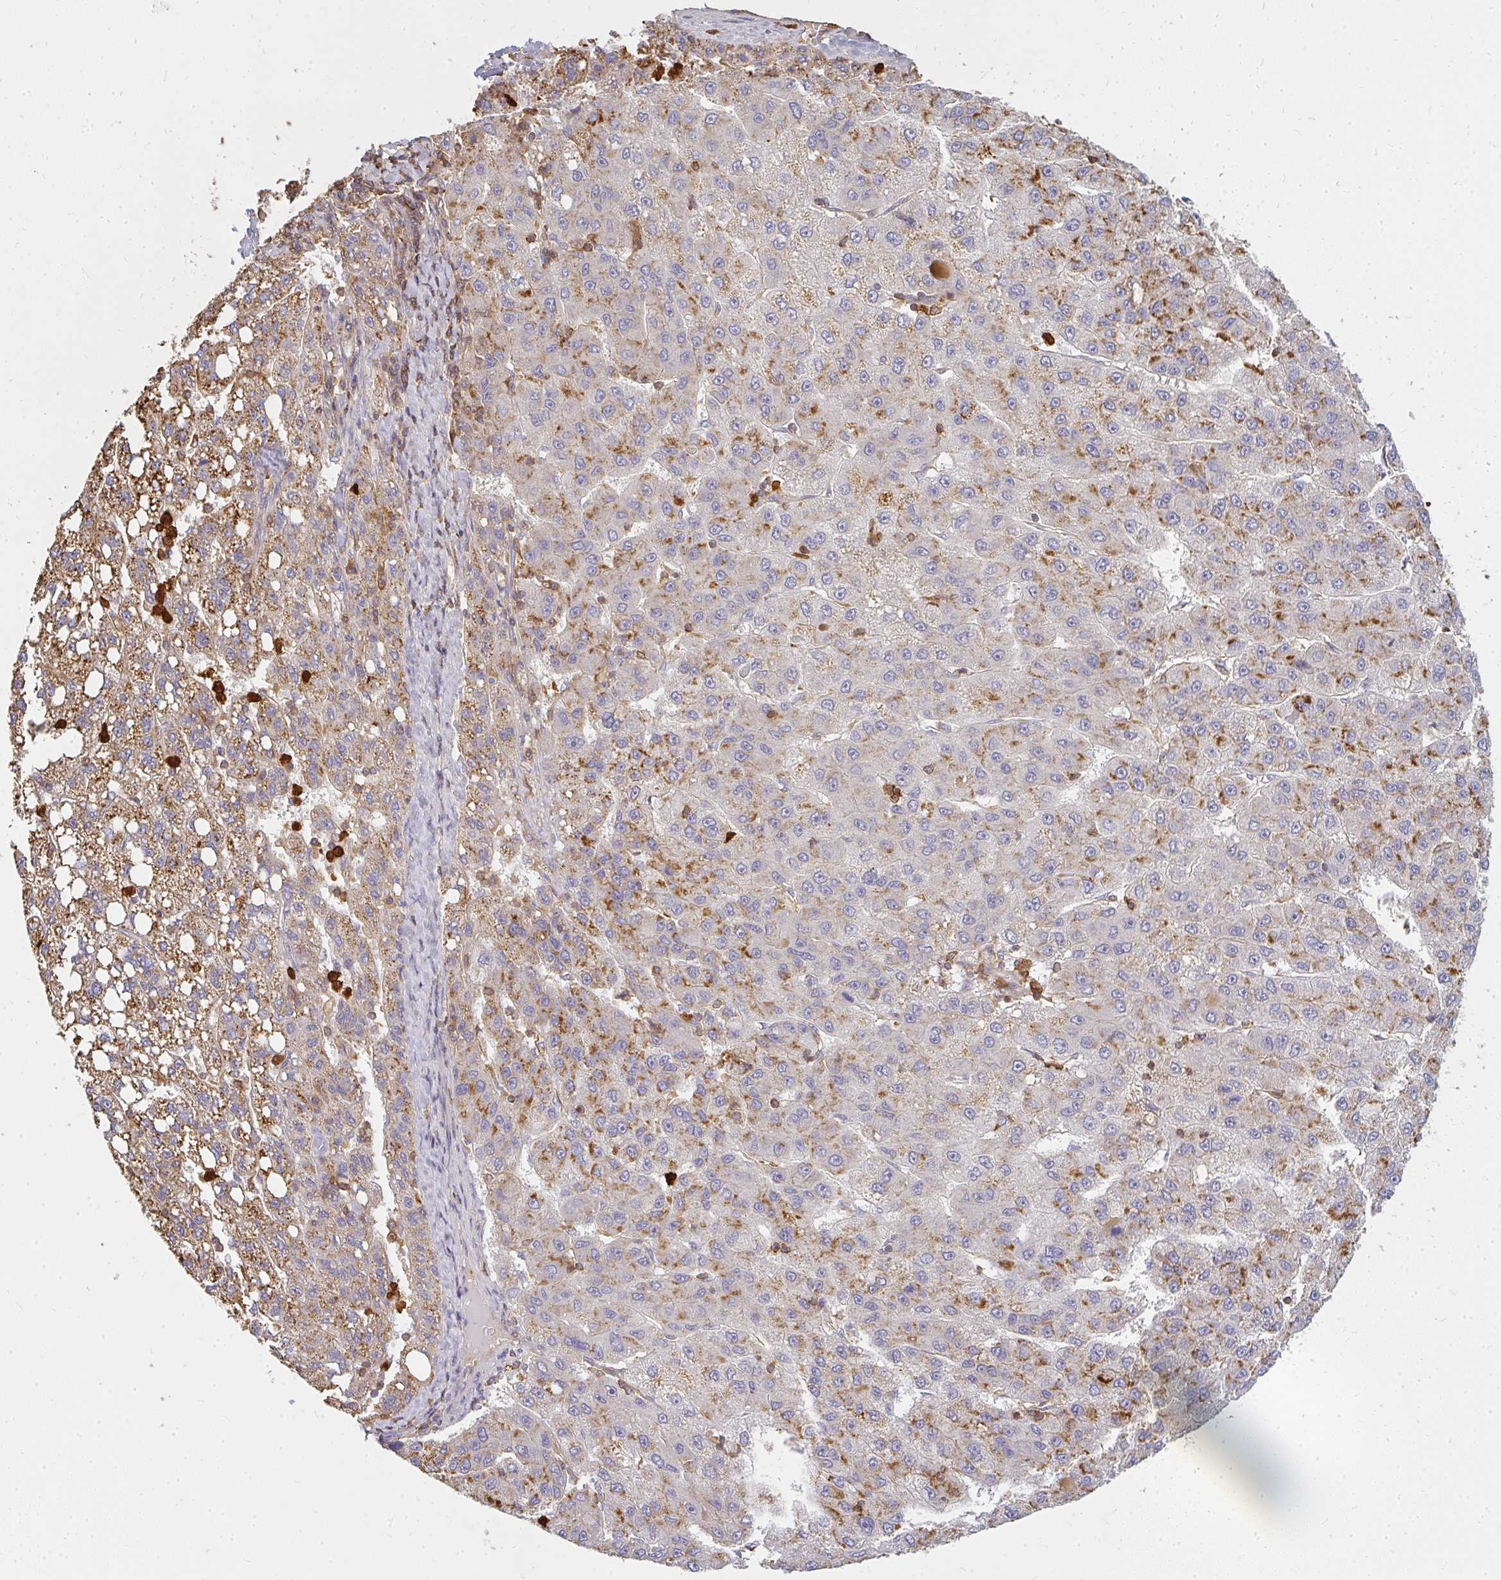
{"staining": {"intensity": "moderate", "quantity": ">75%", "location": "cytoplasmic/membranous"}, "tissue": "liver cancer", "cell_type": "Tumor cells", "image_type": "cancer", "snomed": [{"axis": "morphology", "description": "Carcinoma, Hepatocellular, NOS"}, {"axis": "topography", "description": "Liver"}], "caption": "Protein staining of liver cancer tissue displays moderate cytoplasmic/membranous expression in approximately >75% of tumor cells.", "gene": "CNTRL", "patient": {"sex": "female", "age": 82}}